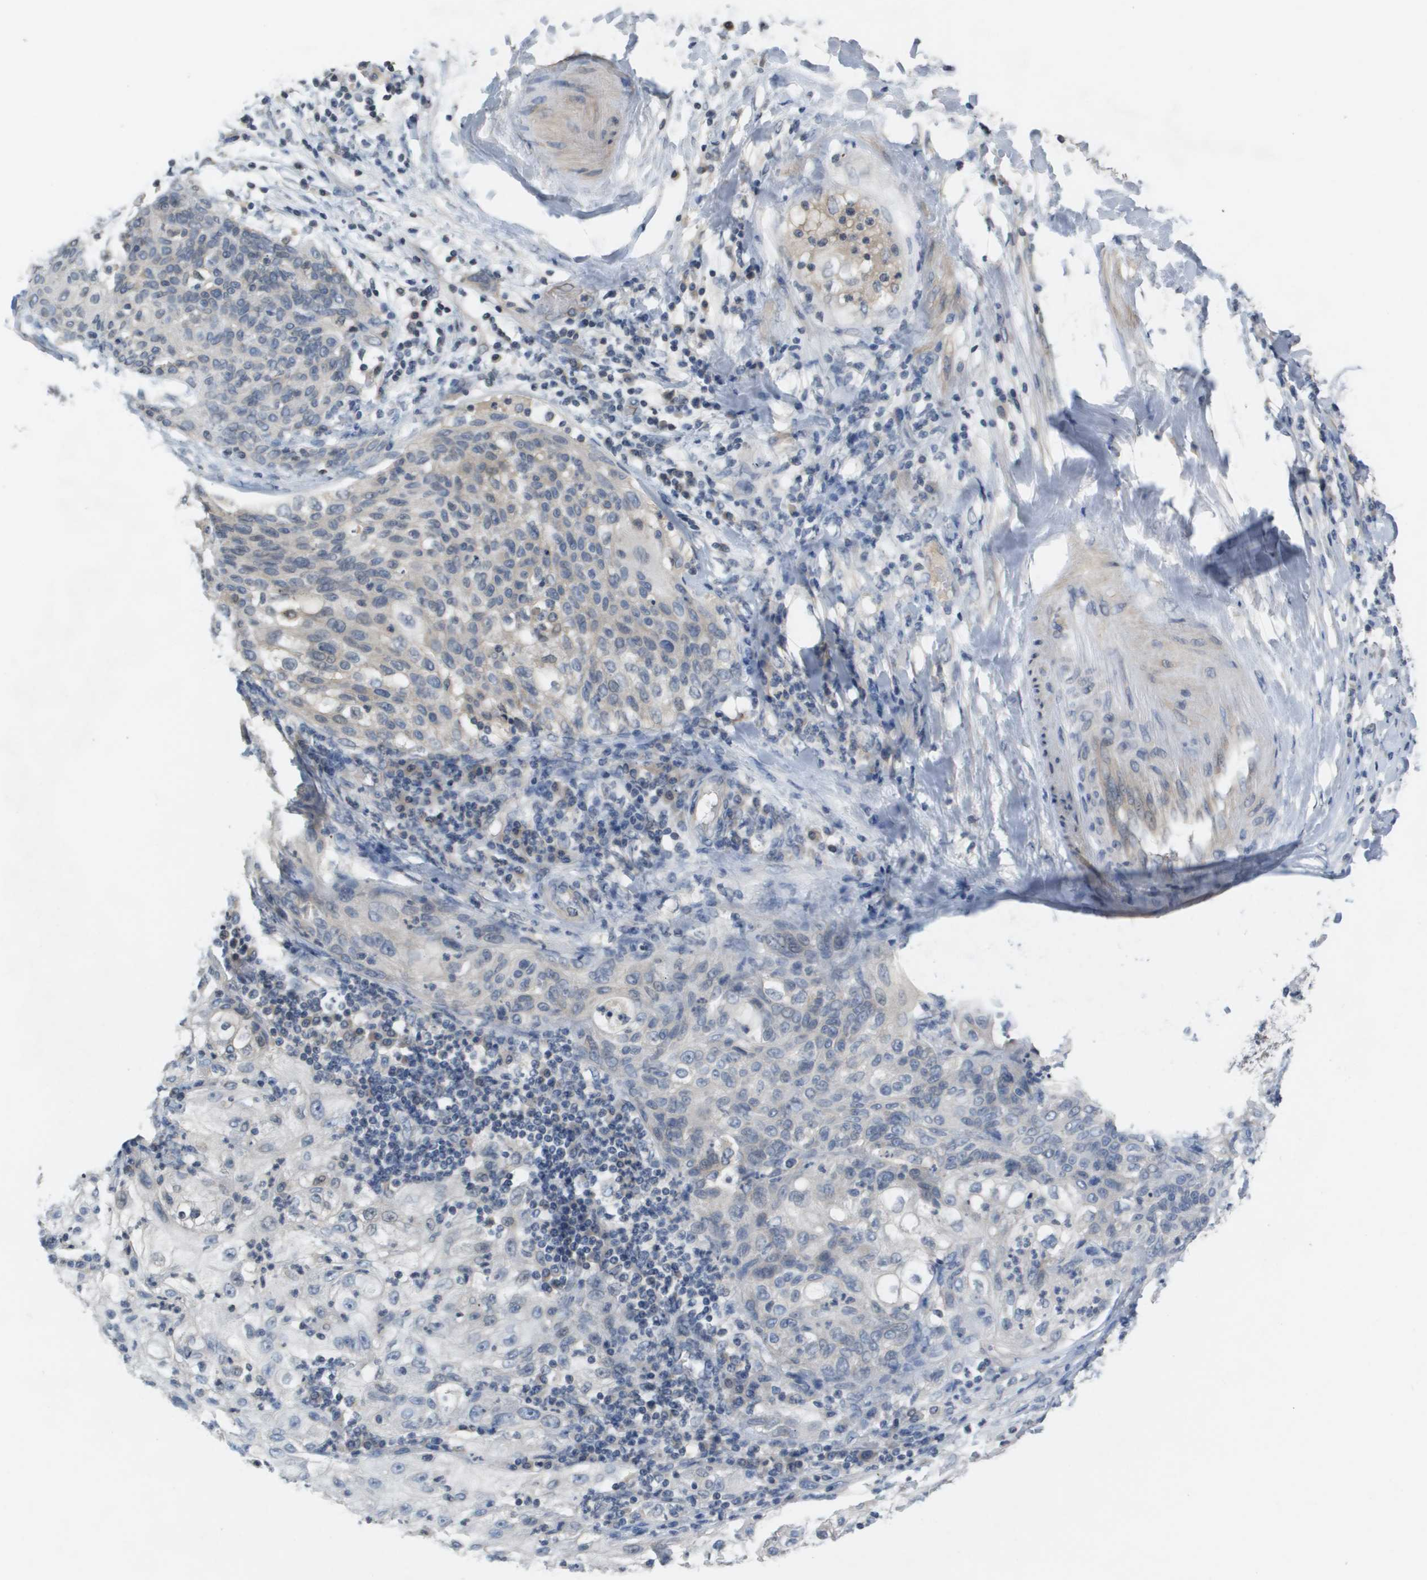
{"staining": {"intensity": "weak", "quantity": "<25%", "location": "cytoplasmic/membranous"}, "tissue": "lung cancer", "cell_type": "Tumor cells", "image_type": "cancer", "snomed": [{"axis": "morphology", "description": "Inflammation, NOS"}, {"axis": "morphology", "description": "Squamous cell carcinoma, NOS"}, {"axis": "topography", "description": "Lymph node"}, {"axis": "topography", "description": "Soft tissue"}, {"axis": "topography", "description": "Lung"}], "caption": "IHC histopathology image of neoplastic tissue: lung cancer (squamous cell carcinoma) stained with DAB (3,3'-diaminobenzidine) demonstrates no significant protein expression in tumor cells.", "gene": "CAPN11", "patient": {"sex": "male", "age": 66}}